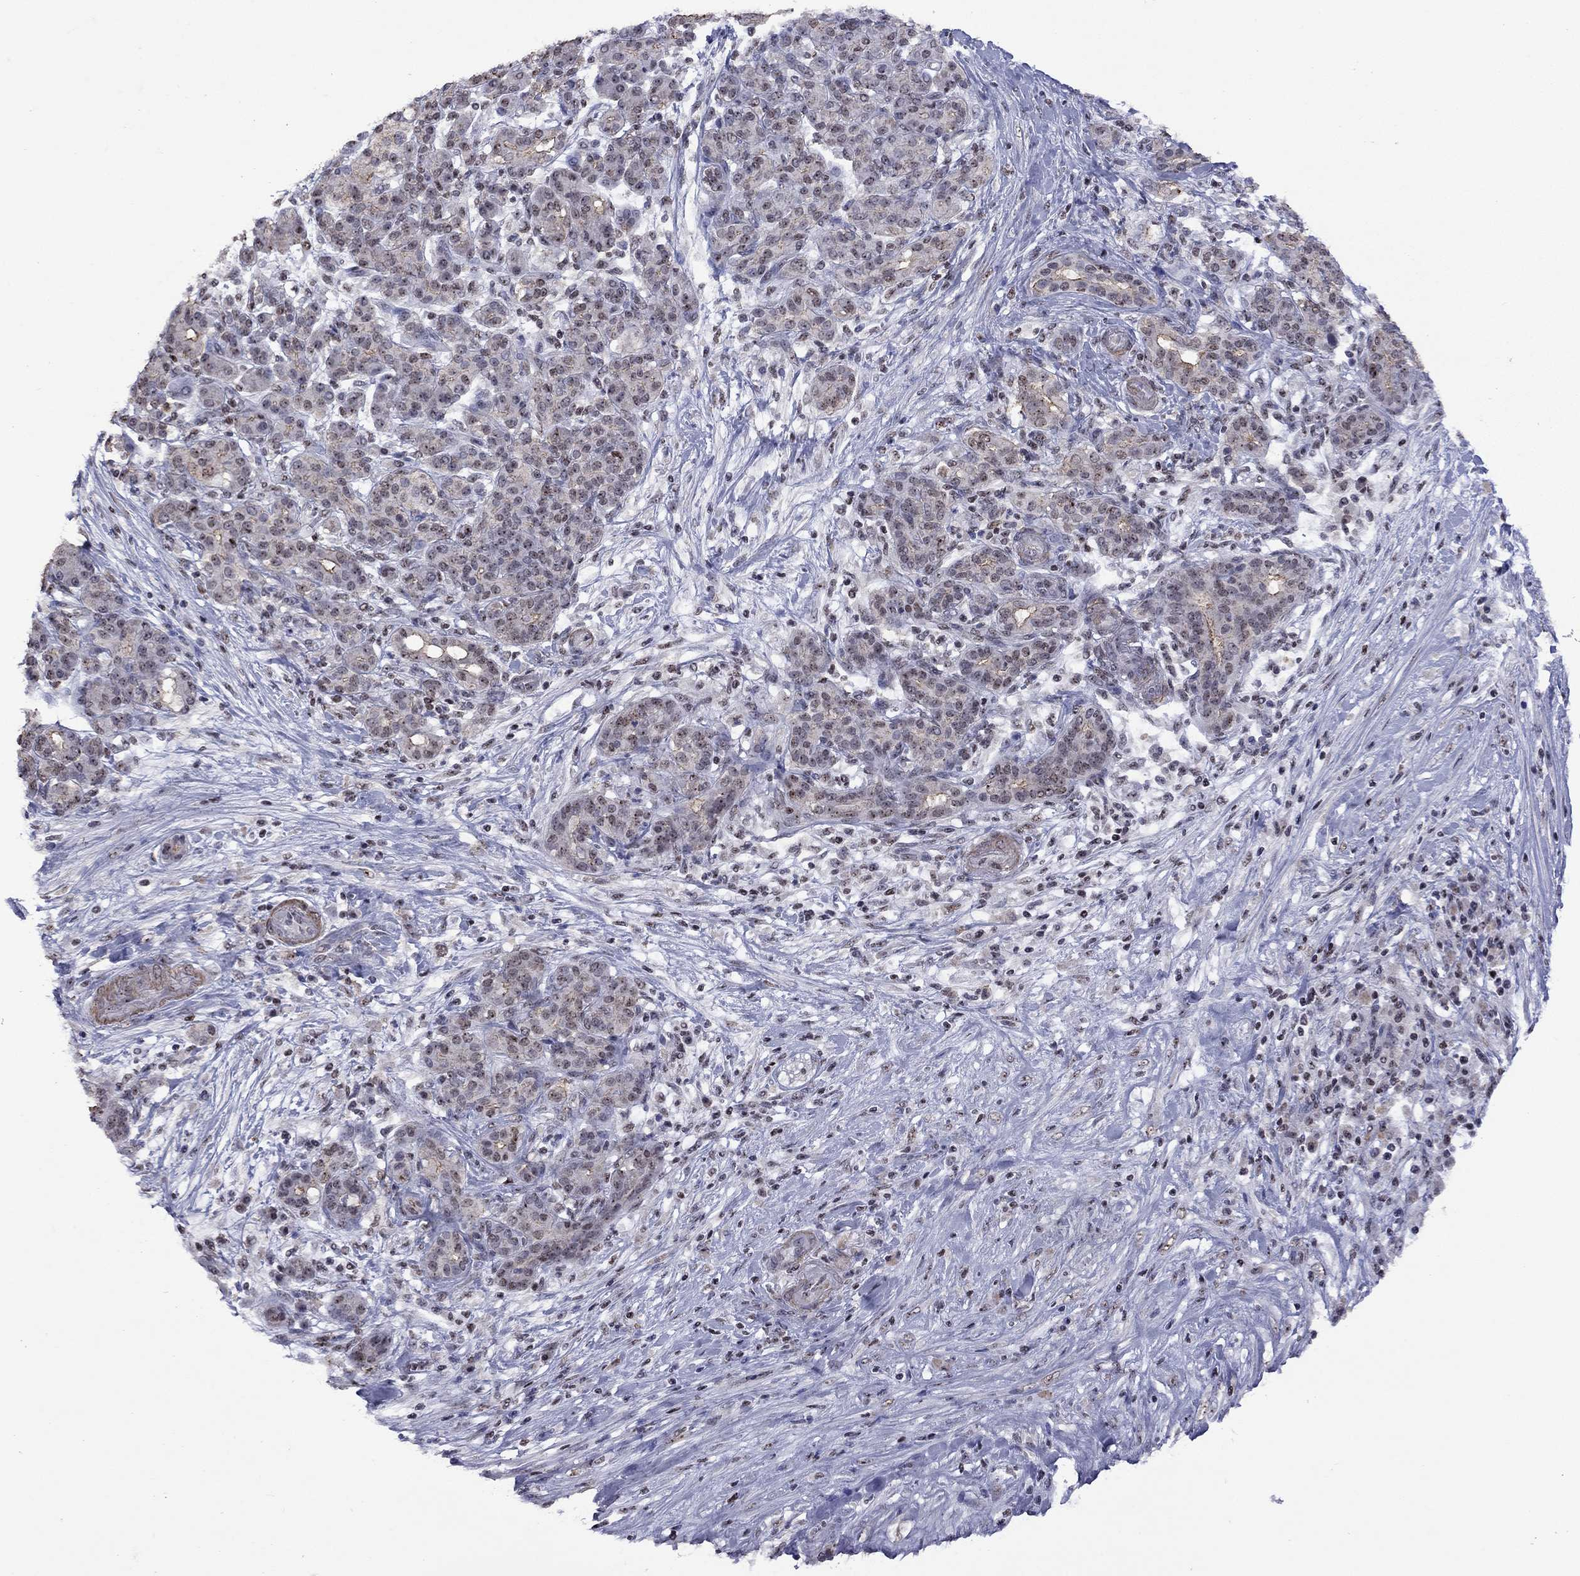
{"staining": {"intensity": "weak", "quantity": "<25%", "location": "cytoplasmic/membranous,nuclear"}, "tissue": "pancreatic cancer", "cell_type": "Tumor cells", "image_type": "cancer", "snomed": [{"axis": "morphology", "description": "Adenocarcinoma, NOS"}, {"axis": "topography", "description": "Pancreas"}], "caption": "A high-resolution image shows immunohistochemistry (IHC) staining of pancreatic cancer, which demonstrates no significant positivity in tumor cells.", "gene": "SPOUT1", "patient": {"sex": "male", "age": 44}}